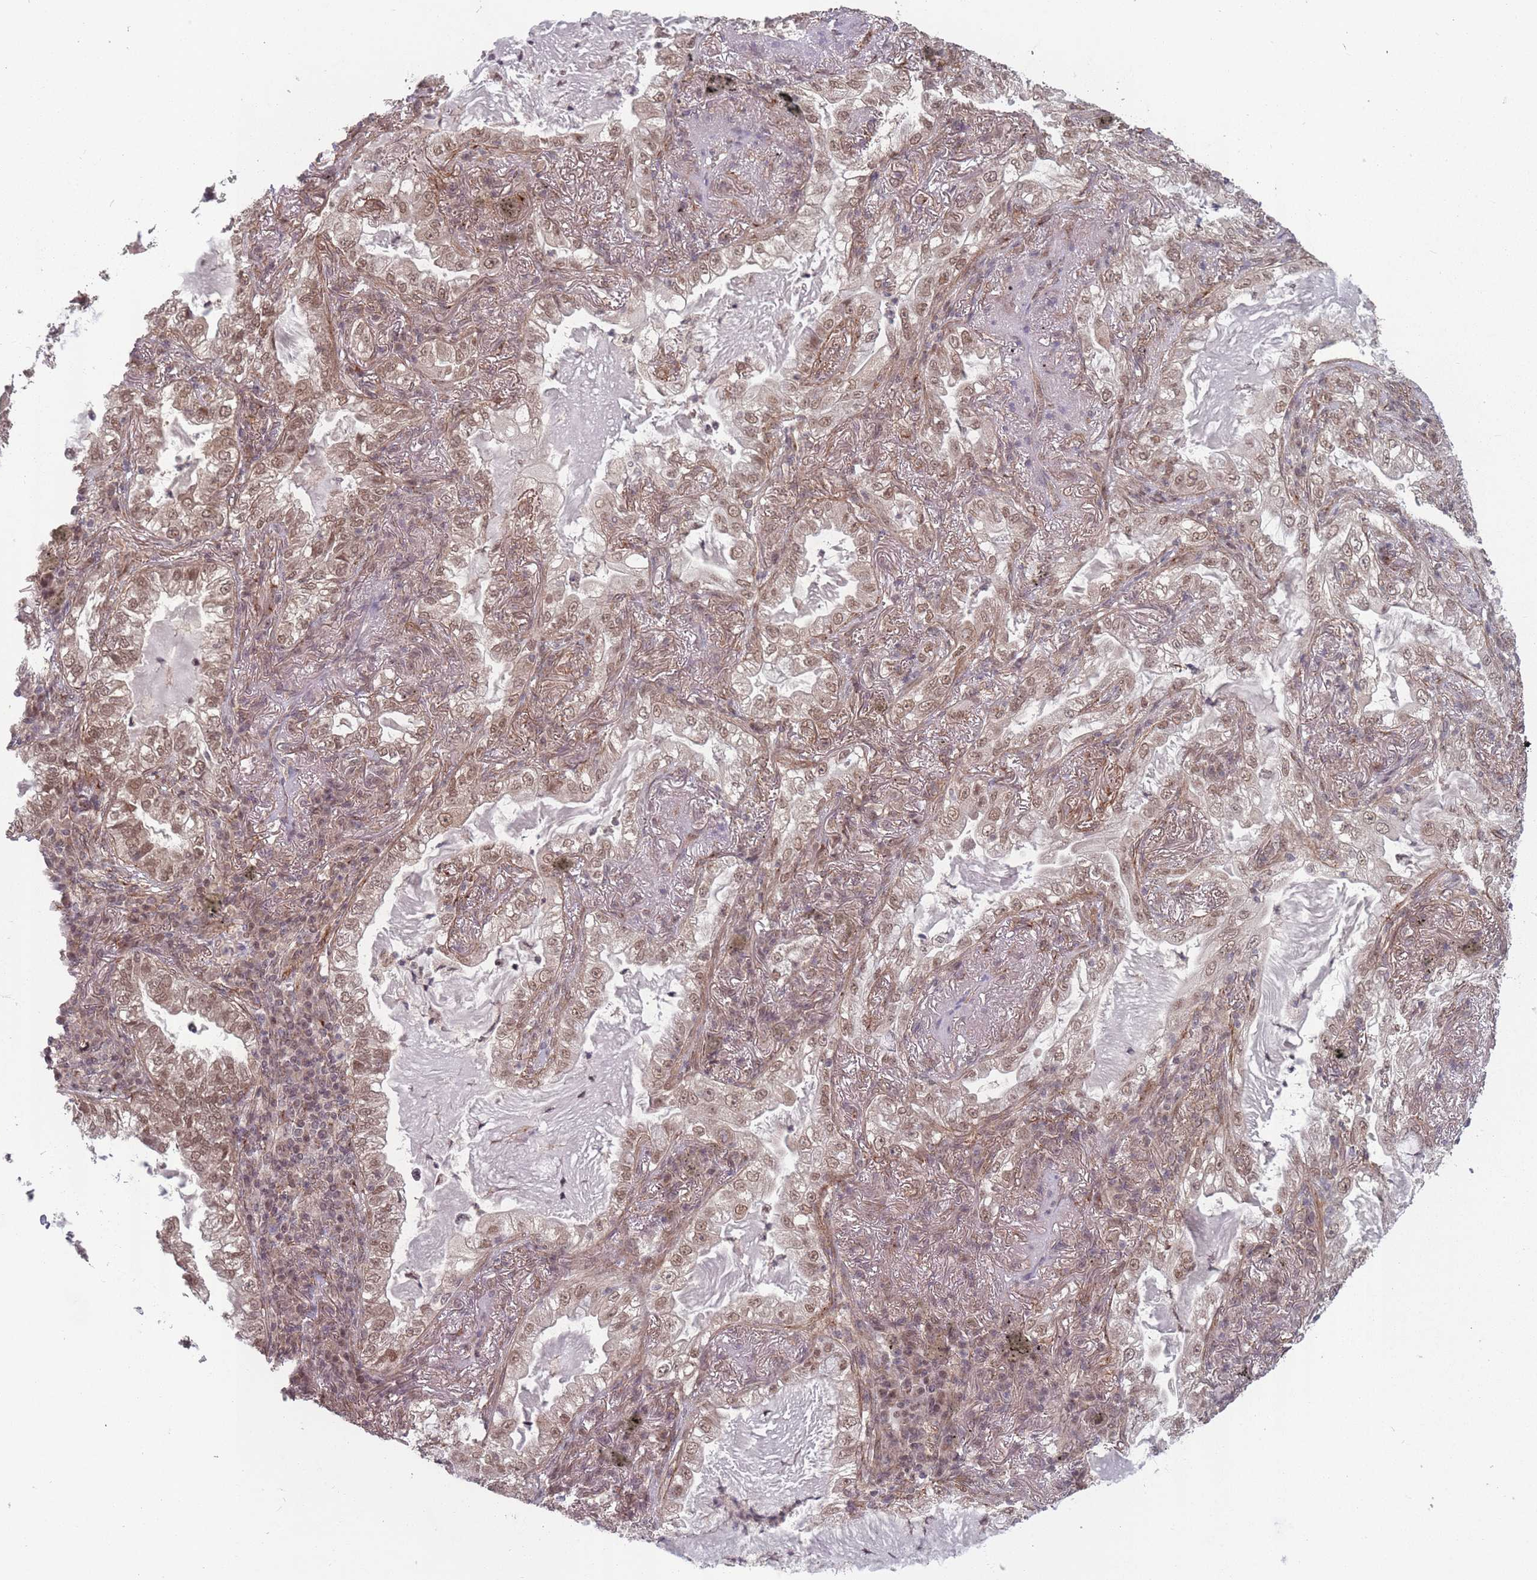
{"staining": {"intensity": "moderate", "quantity": ">75%", "location": "nuclear"}, "tissue": "lung cancer", "cell_type": "Tumor cells", "image_type": "cancer", "snomed": [{"axis": "morphology", "description": "Adenocarcinoma, NOS"}, {"axis": "topography", "description": "Lung"}], "caption": "Protein expression by IHC exhibits moderate nuclear expression in about >75% of tumor cells in lung cancer (adenocarcinoma).", "gene": "CNTRL", "patient": {"sex": "female", "age": 73}}